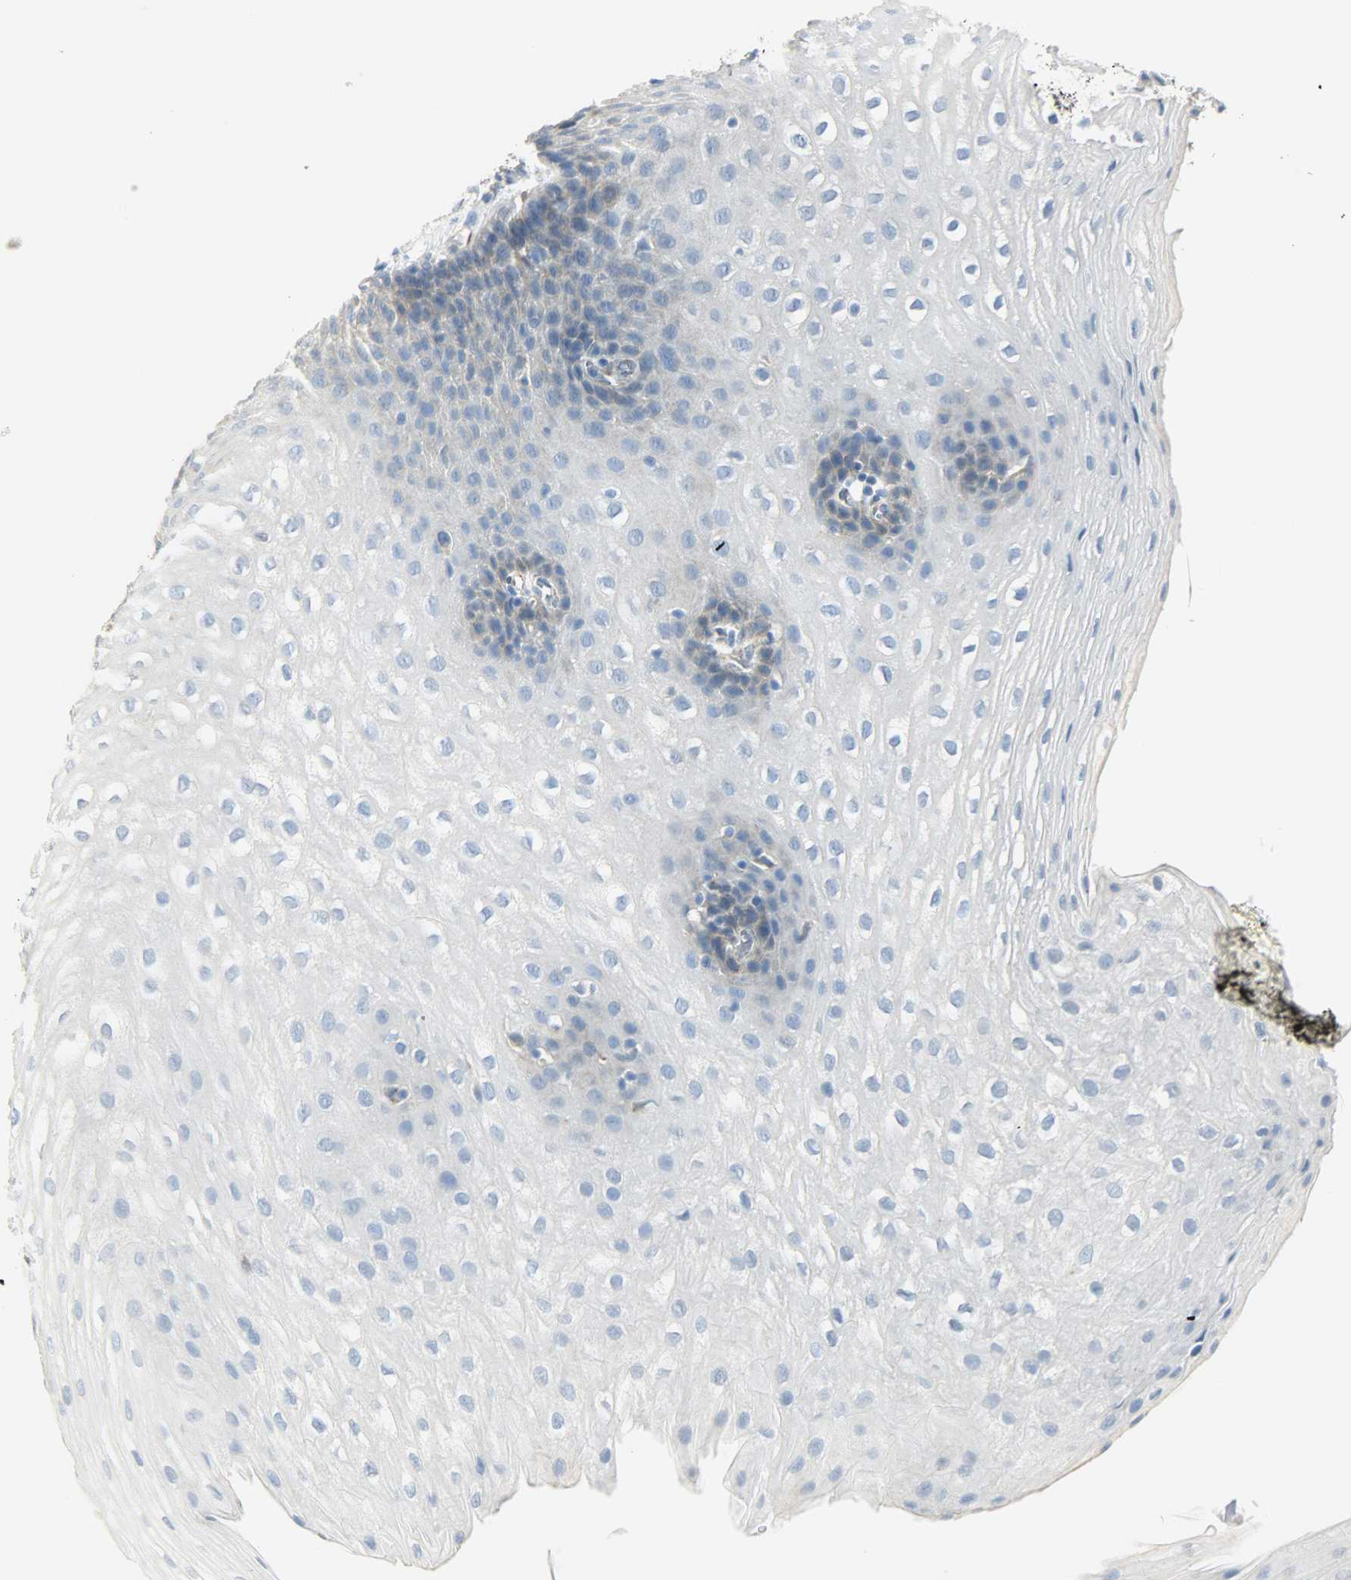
{"staining": {"intensity": "weak", "quantity": "<25%", "location": "cytoplasmic/membranous"}, "tissue": "esophagus", "cell_type": "Squamous epithelial cells", "image_type": "normal", "snomed": [{"axis": "morphology", "description": "Normal tissue, NOS"}, {"axis": "topography", "description": "Esophagus"}], "caption": "High power microscopy histopathology image of an immunohistochemistry (IHC) micrograph of benign esophagus, revealing no significant positivity in squamous epithelial cells.", "gene": "PKD2", "patient": {"sex": "male", "age": 48}}